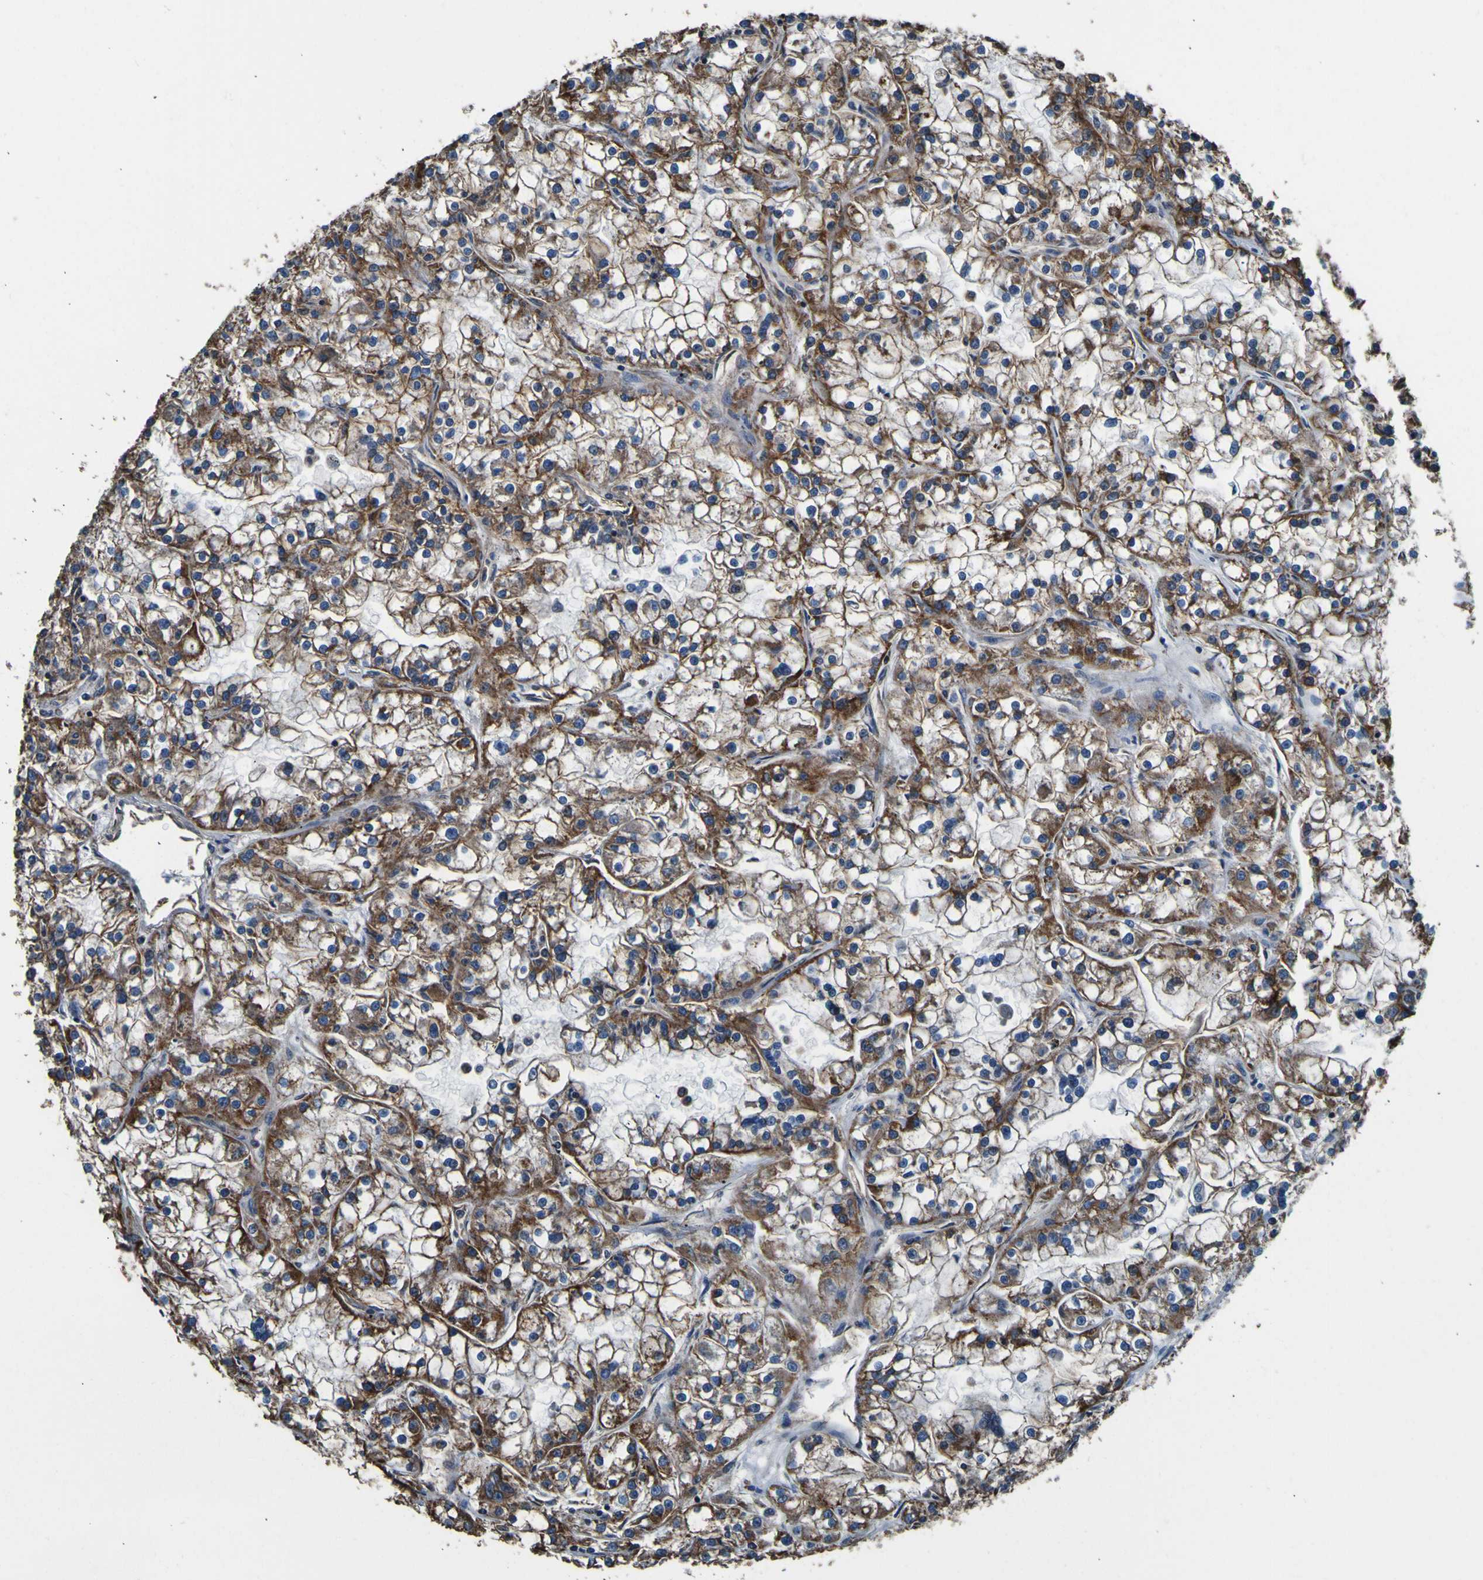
{"staining": {"intensity": "moderate", "quantity": ">75%", "location": "cytoplasmic/membranous"}, "tissue": "renal cancer", "cell_type": "Tumor cells", "image_type": "cancer", "snomed": [{"axis": "morphology", "description": "Adenocarcinoma, NOS"}, {"axis": "topography", "description": "Kidney"}], "caption": "The histopathology image demonstrates staining of adenocarcinoma (renal), revealing moderate cytoplasmic/membranous protein staining (brown color) within tumor cells.", "gene": "INPP5A", "patient": {"sex": "female", "age": 52}}